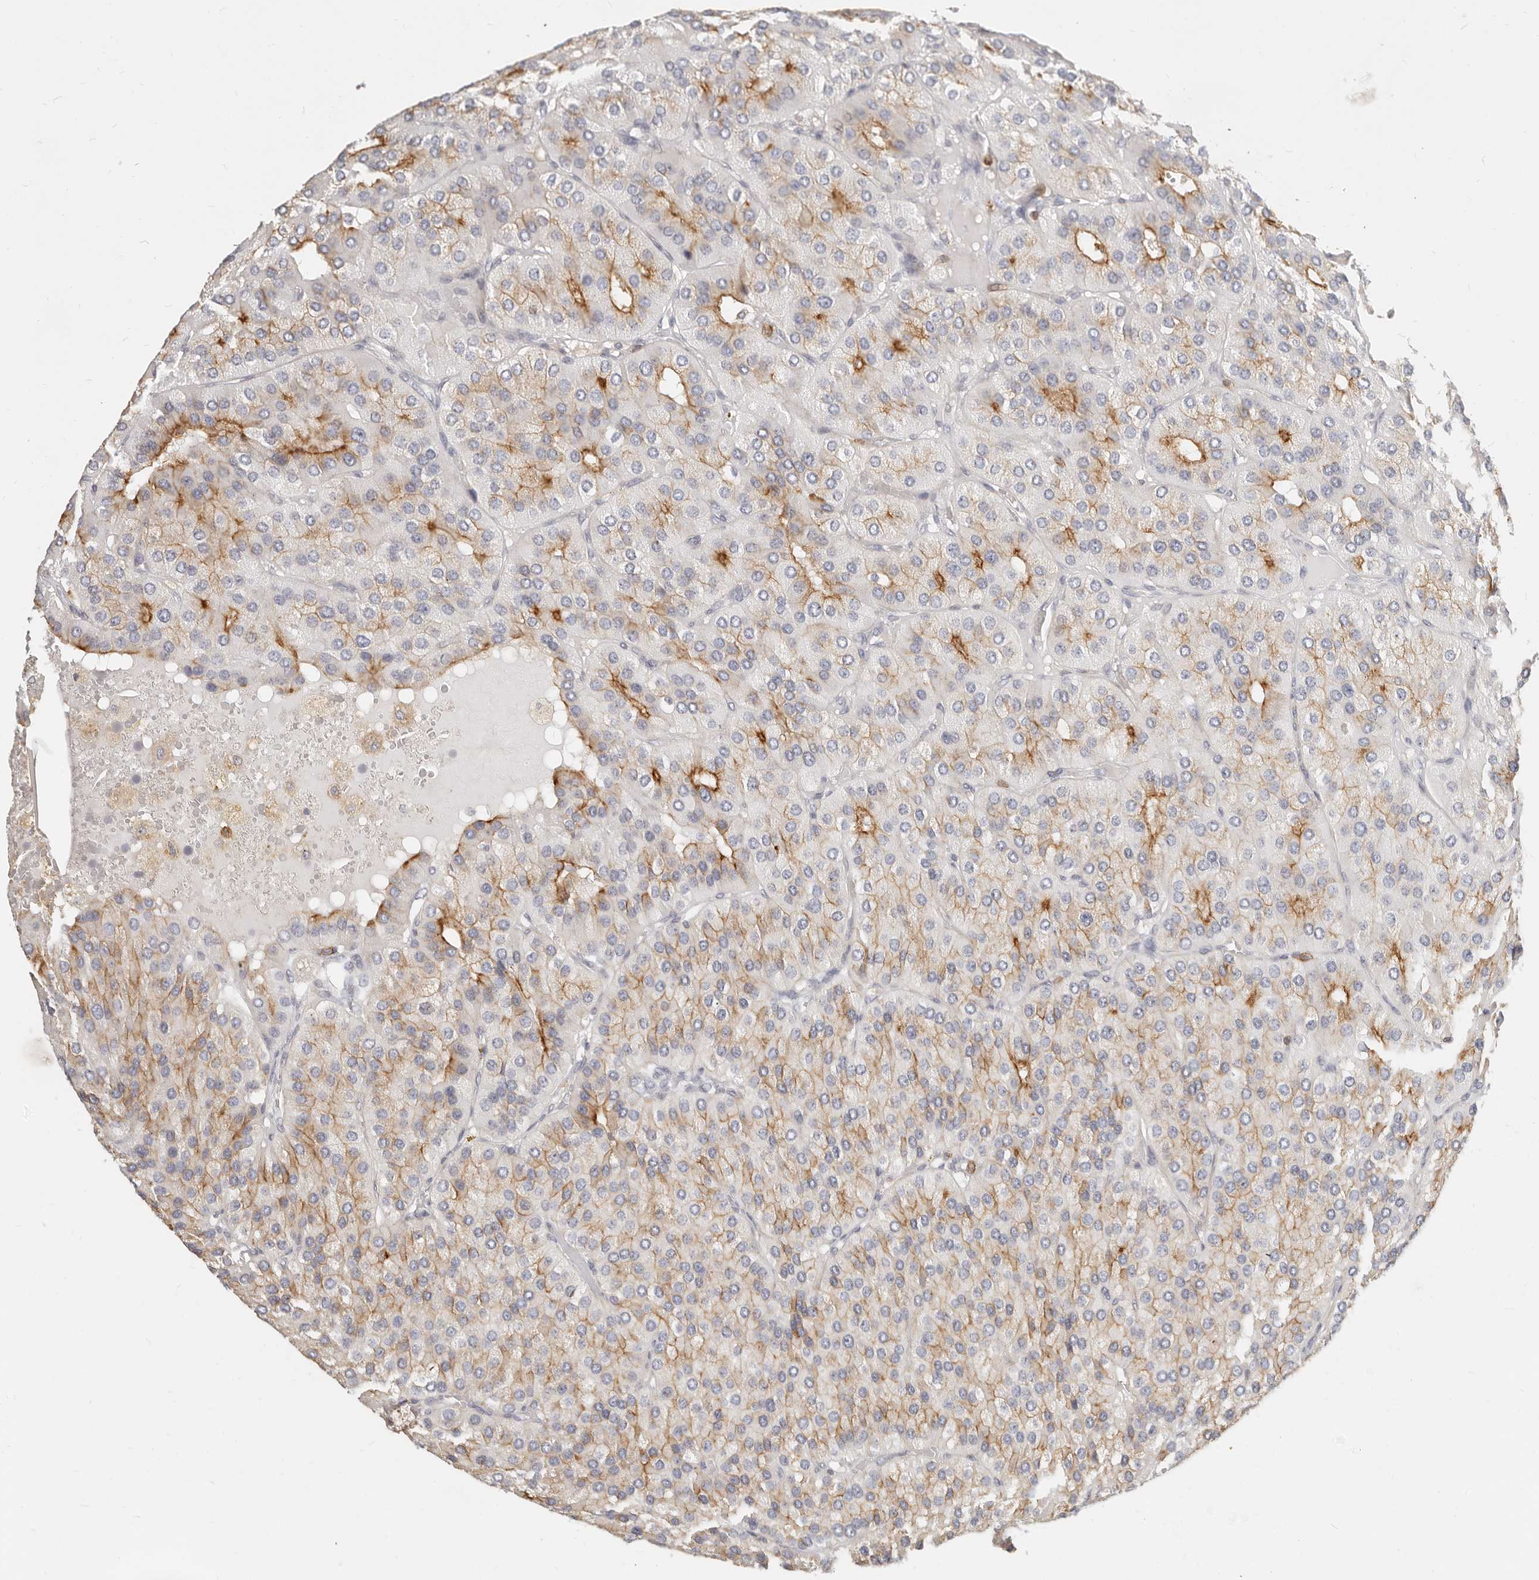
{"staining": {"intensity": "moderate", "quantity": "25%-75%", "location": "cytoplasmic/membranous"}, "tissue": "parathyroid gland", "cell_type": "Glandular cells", "image_type": "normal", "snomed": [{"axis": "morphology", "description": "Normal tissue, NOS"}, {"axis": "morphology", "description": "Adenoma, NOS"}, {"axis": "topography", "description": "Parathyroid gland"}], "caption": "DAB immunohistochemical staining of benign human parathyroid gland displays moderate cytoplasmic/membranous protein expression in approximately 25%-75% of glandular cells.", "gene": "TMEM63B", "patient": {"sex": "female", "age": 86}}